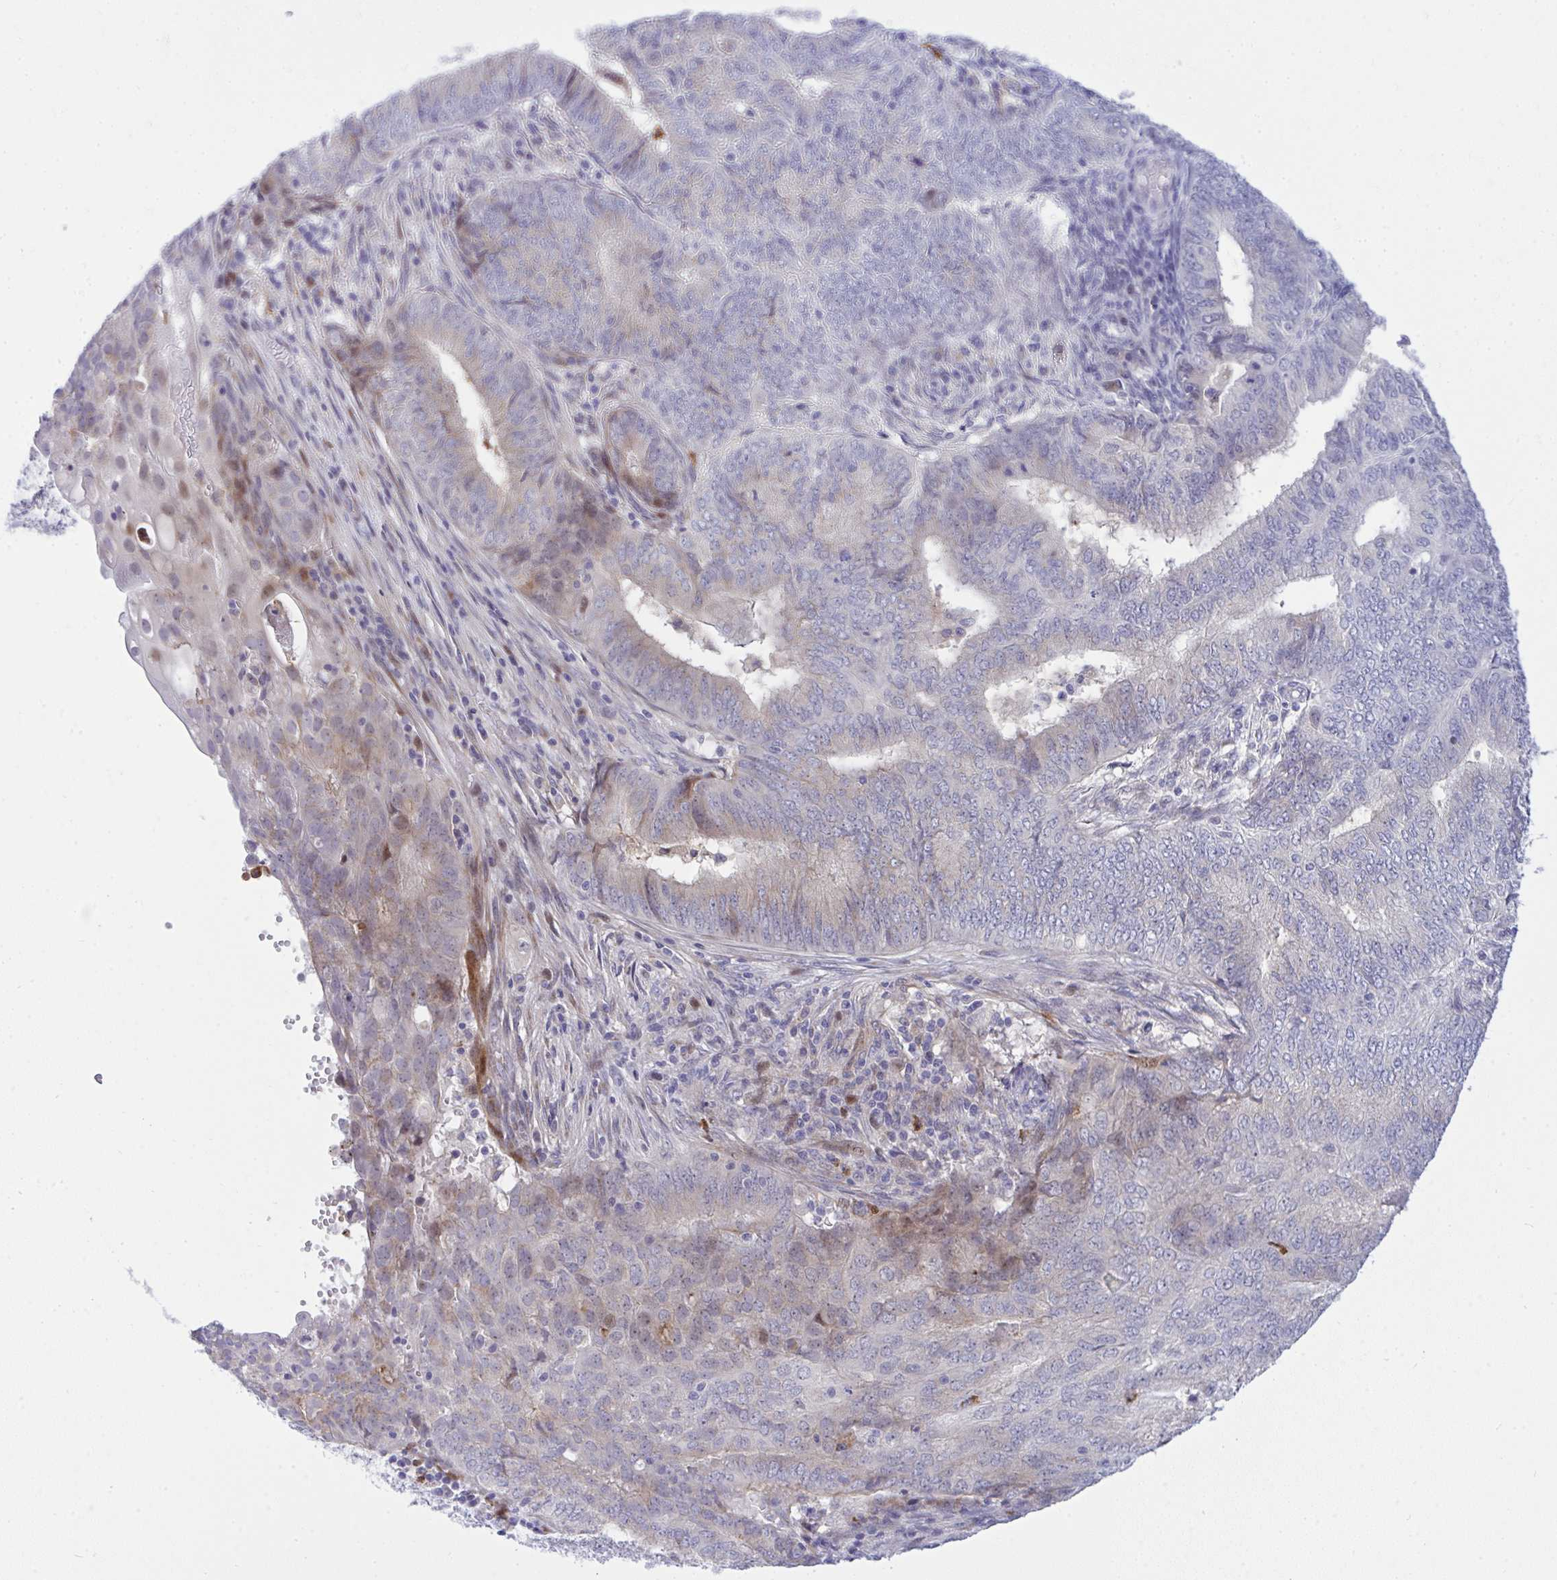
{"staining": {"intensity": "weak", "quantity": "<25%", "location": "cytoplasmic/membranous,nuclear"}, "tissue": "endometrial cancer", "cell_type": "Tumor cells", "image_type": "cancer", "snomed": [{"axis": "morphology", "description": "Adenocarcinoma, NOS"}, {"axis": "topography", "description": "Endometrium"}], "caption": "High power microscopy micrograph of an IHC micrograph of endometrial adenocarcinoma, revealing no significant staining in tumor cells. Brightfield microscopy of IHC stained with DAB (3,3'-diaminobenzidine) (brown) and hematoxylin (blue), captured at high magnification.", "gene": "ZNF554", "patient": {"sex": "female", "age": 62}}